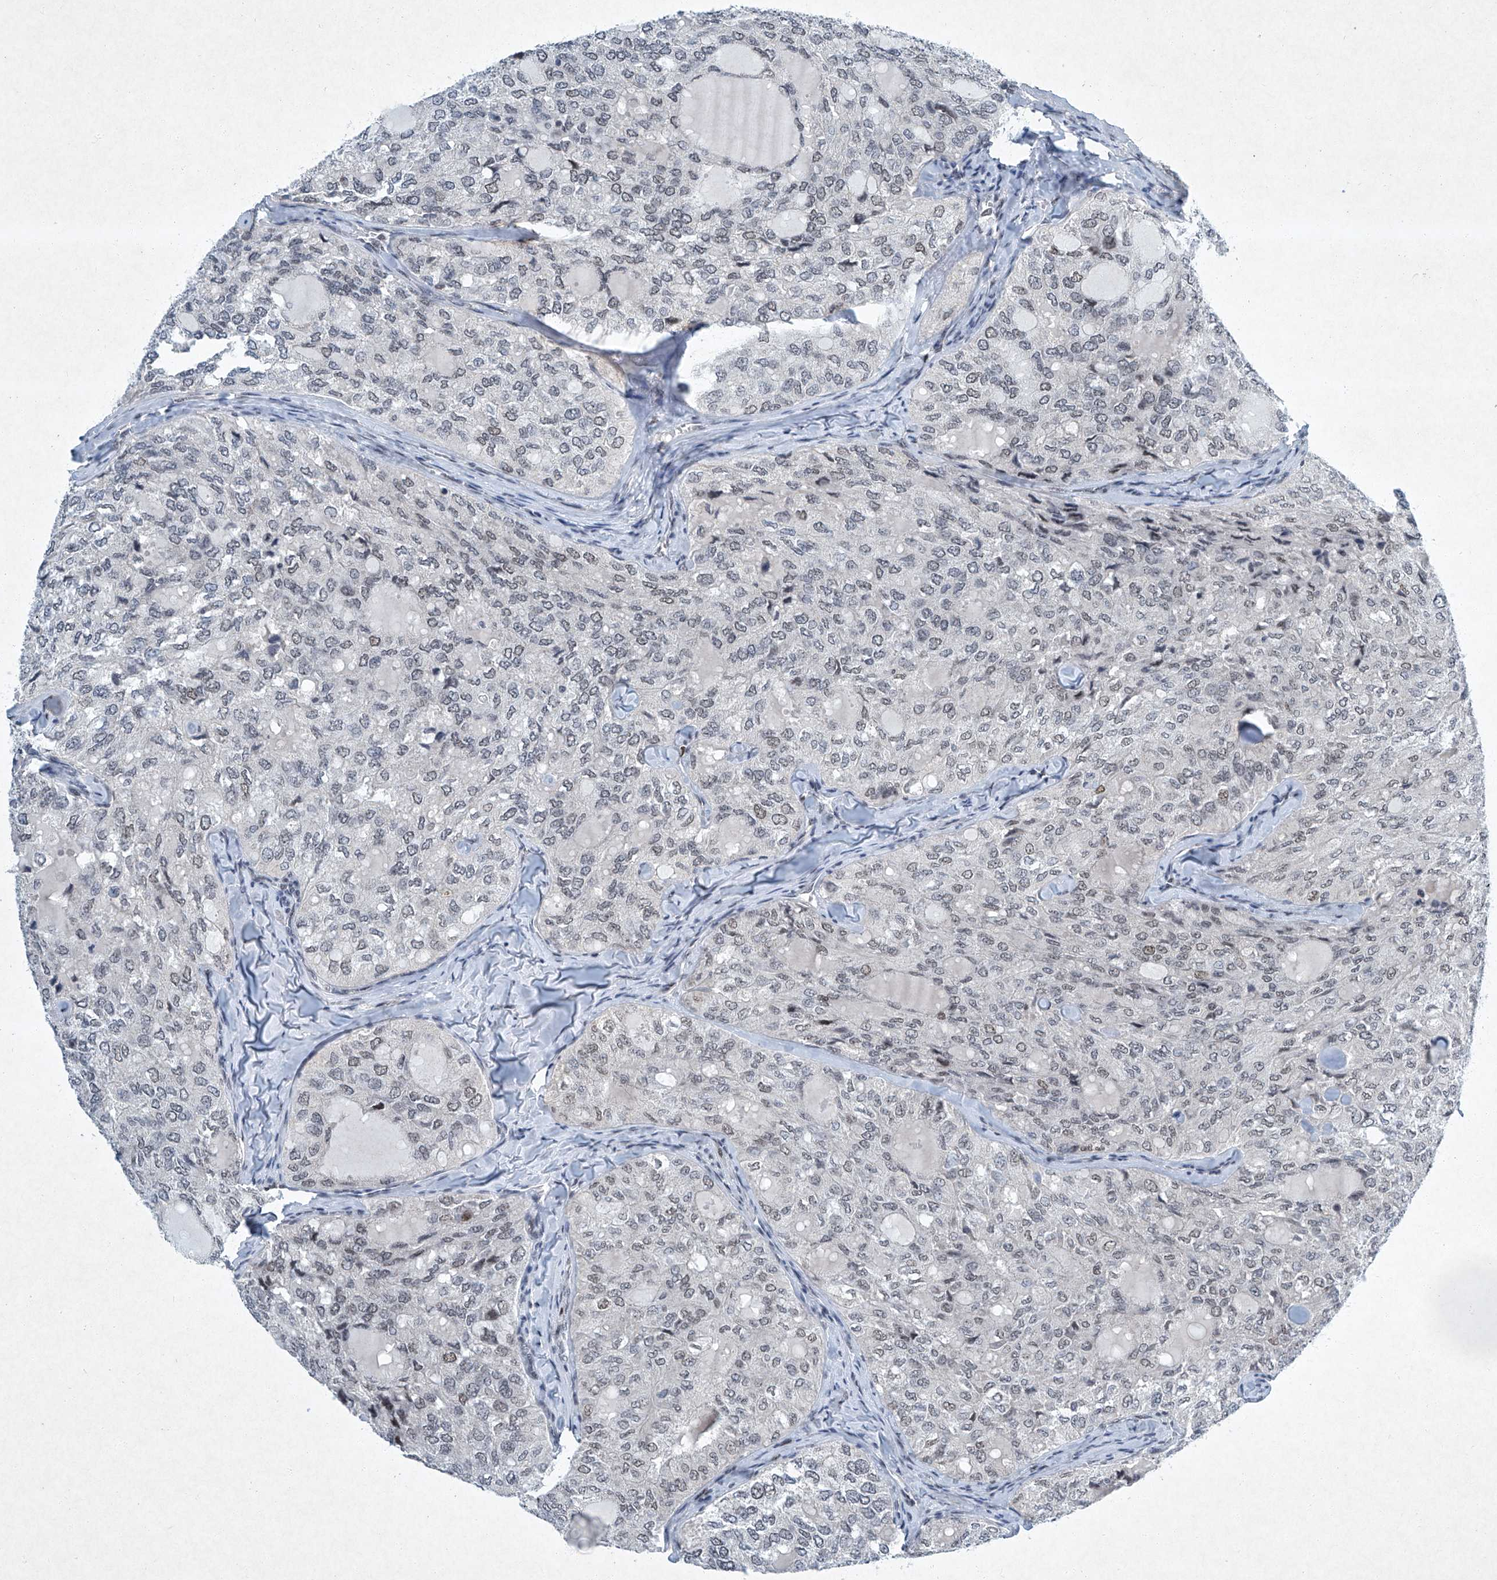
{"staining": {"intensity": "weak", "quantity": "25%-75%", "location": "nuclear"}, "tissue": "thyroid cancer", "cell_type": "Tumor cells", "image_type": "cancer", "snomed": [{"axis": "morphology", "description": "Follicular adenoma carcinoma, NOS"}, {"axis": "topography", "description": "Thyroid gland"}], "caption": "Weak nuclear positivity for a protein is seen in approximately 25%-75% of tumor cells of thyroid cancer using immunohistochemistry (IHC).", "gene": "TFDP1", "patient": {"sex": "male", "age": 75}}